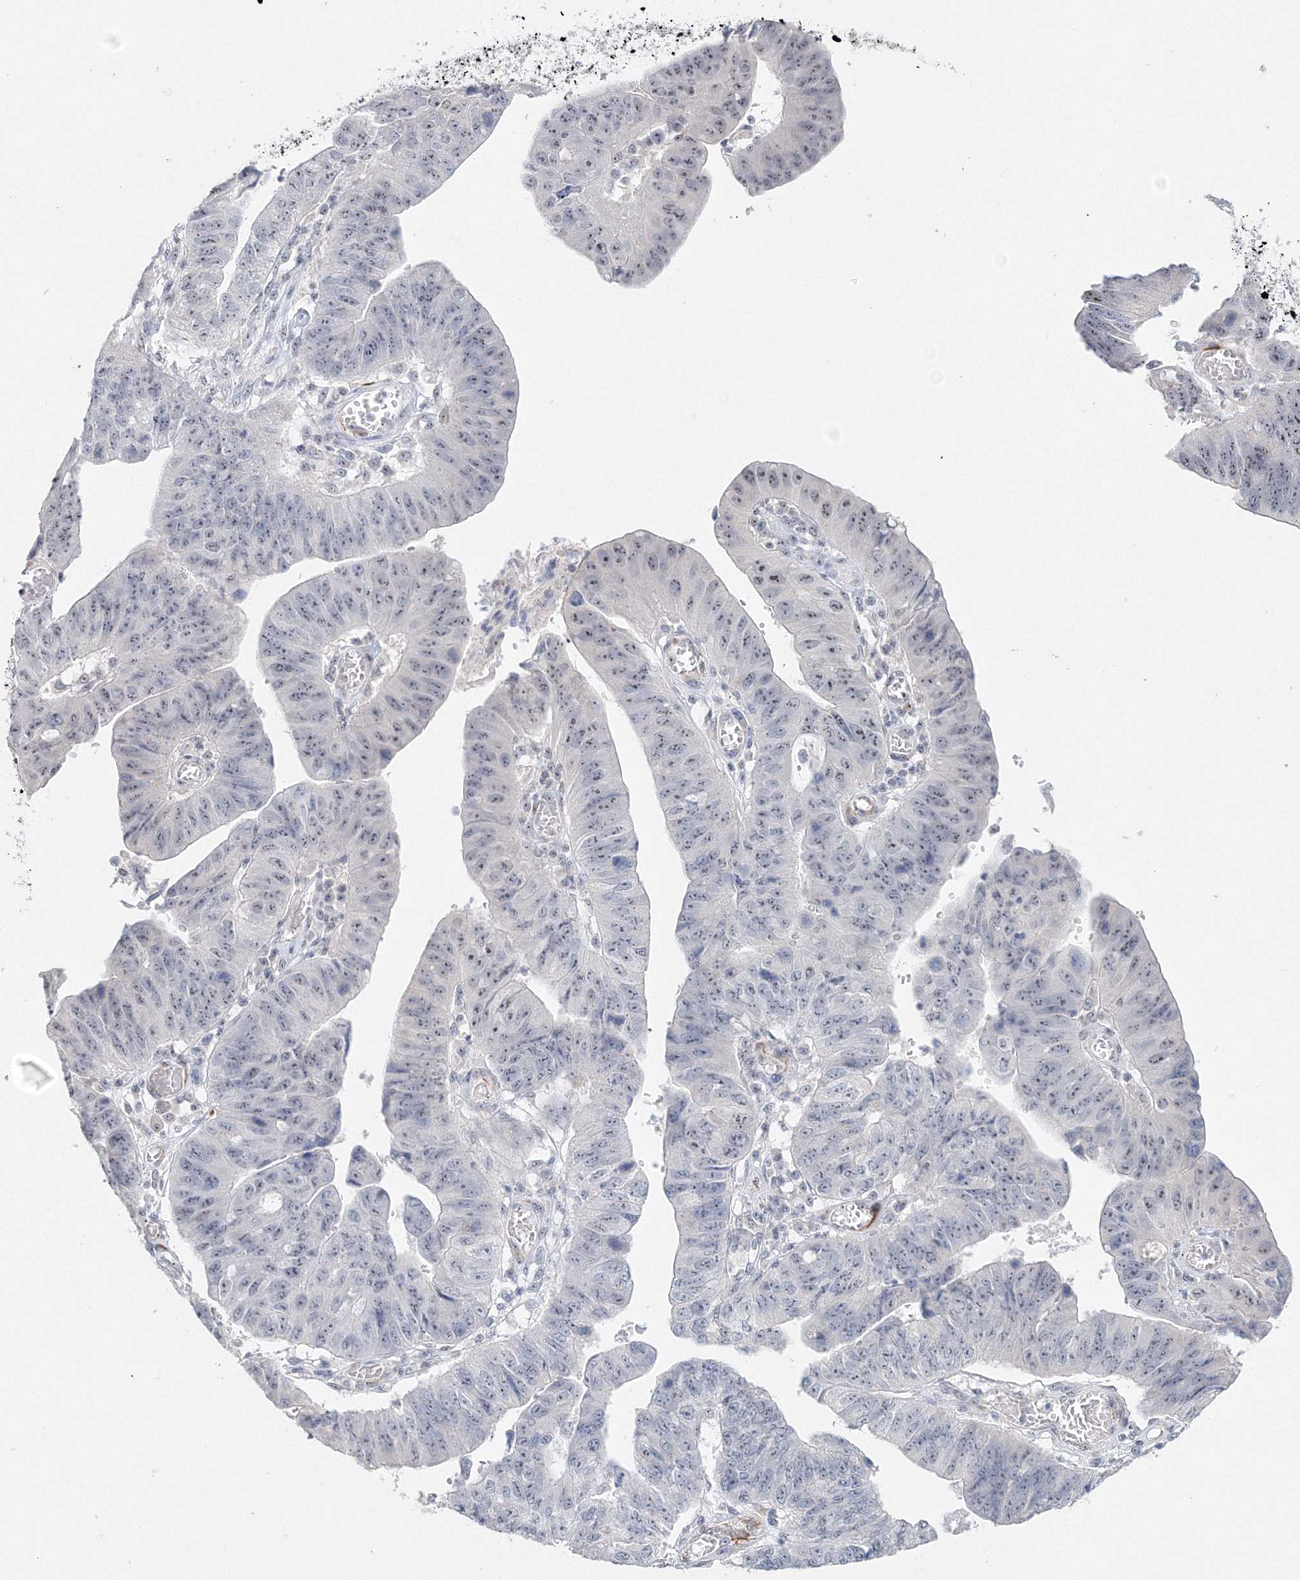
{"staining": {"intensity": "weak", "quantity": "25%-75%", "location": "nuclear"}, "tissue": "stomach cancer", "cell_type": "Tumor cells", "image_type": "cancer", "snomed": [{"axis": "morphology", "description": "Adenocarcinoma, NOS"}, {"axis": "topography", "description": "Stomach"}], "caption": "Tumor cells exhibit low levels of weak nuclear expression in approximately 25%-75% of cells in human stomach adenocarcinoma. The staining was performed using DAB to visualize the protein expression in brown, while the nuclei were stained in blue with hematoxylin (Magnification: 20x).", "gene": "SIRT7", "patient": {"sex": "male", "age": 59}}